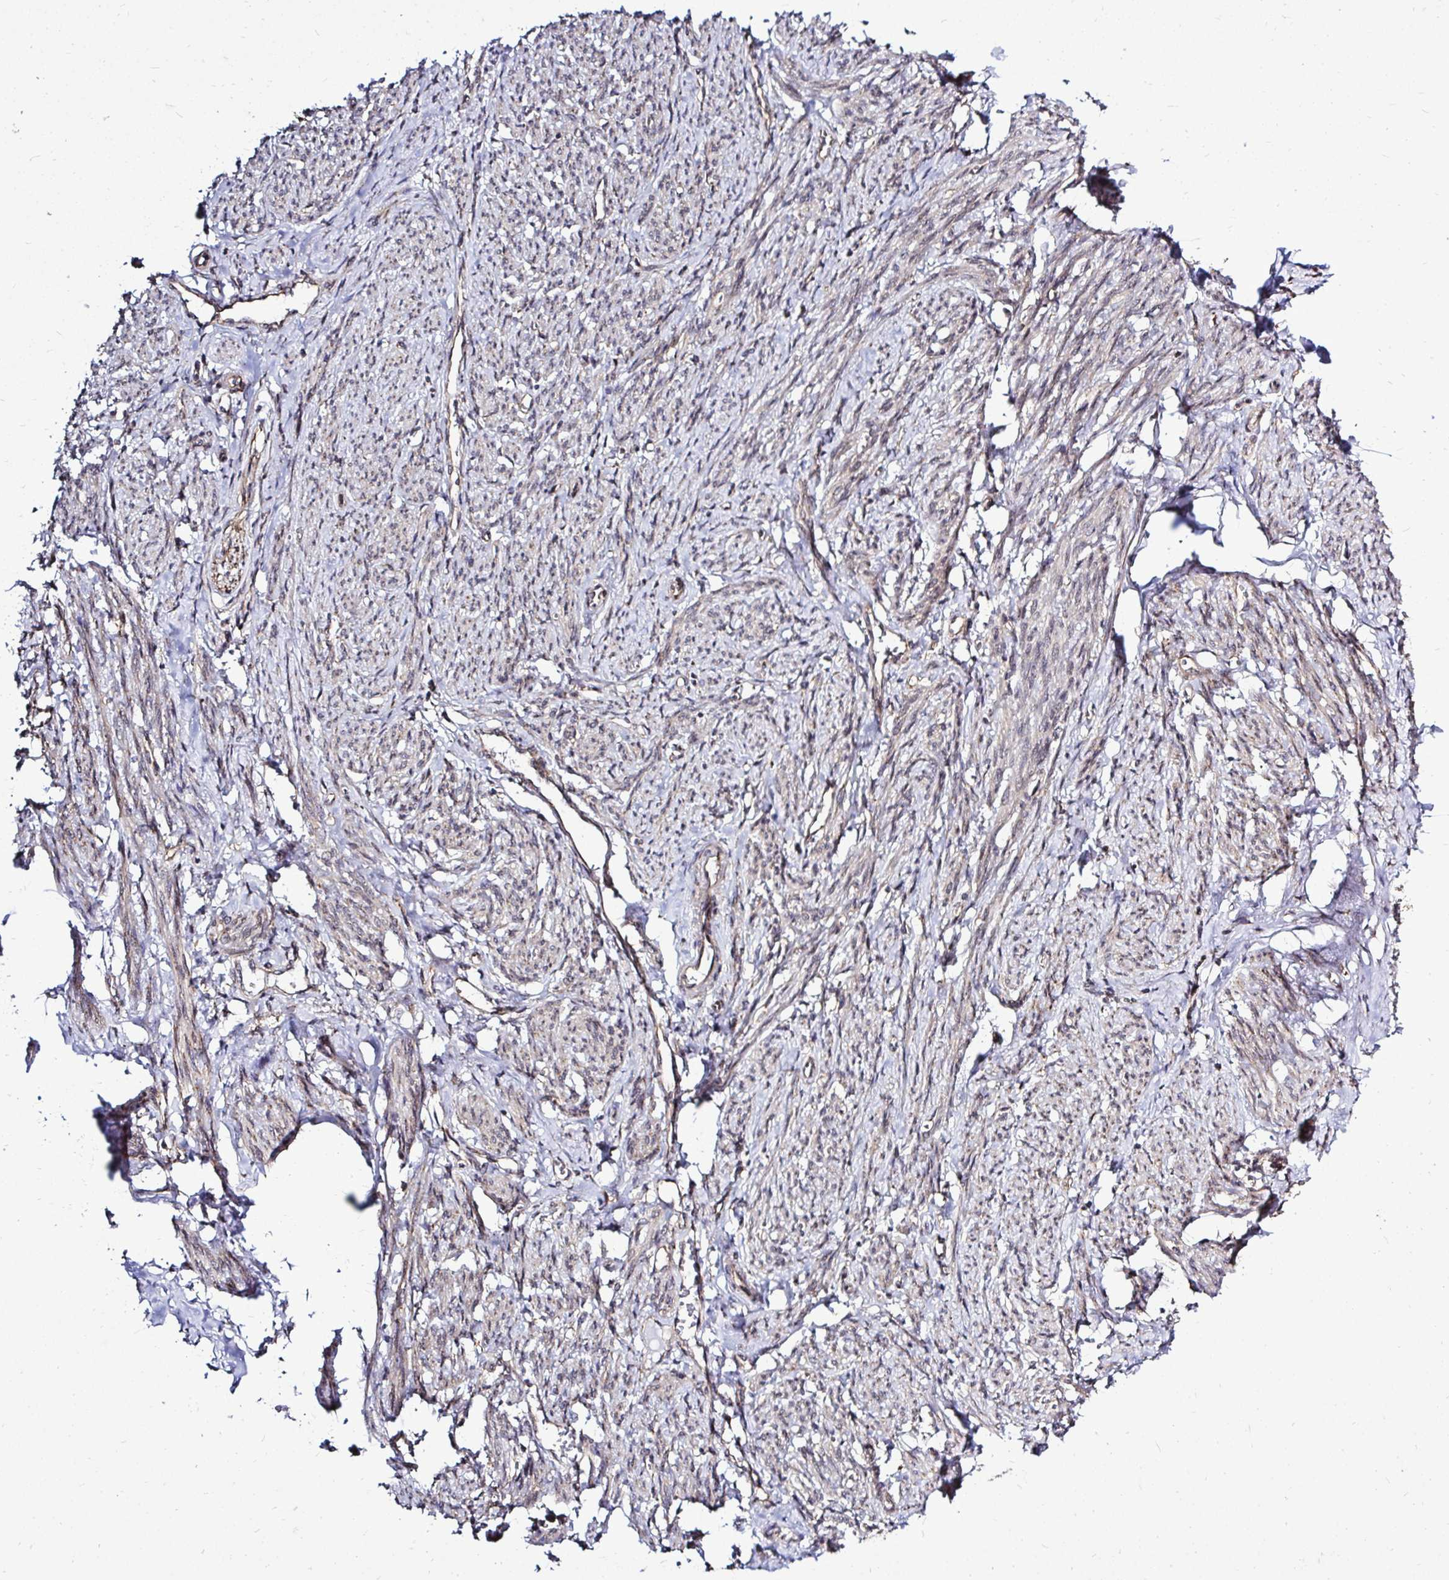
{"staining": {"intensity": "moderate", "quantity": "25%-75%", "location": "nuclear"}, "tissue": "smooth muscle", "cell_type": "Smooth muscle cells", "image_type": "normal", "snomed": [{"axis": "morphology", "description": "Normal tissue, NOS"}, {"axis": "topography", "description": "Smooth muscle"}], "caption": "The histopathology image reveals immunohistochemical staining of unremarkable smooth muscle. There is moderate nuclear expression is appreciated in about 25%-75% of smooth muscle cells.", "gene": "FMR1", "patient": {"sex": "female", "age": 65}}